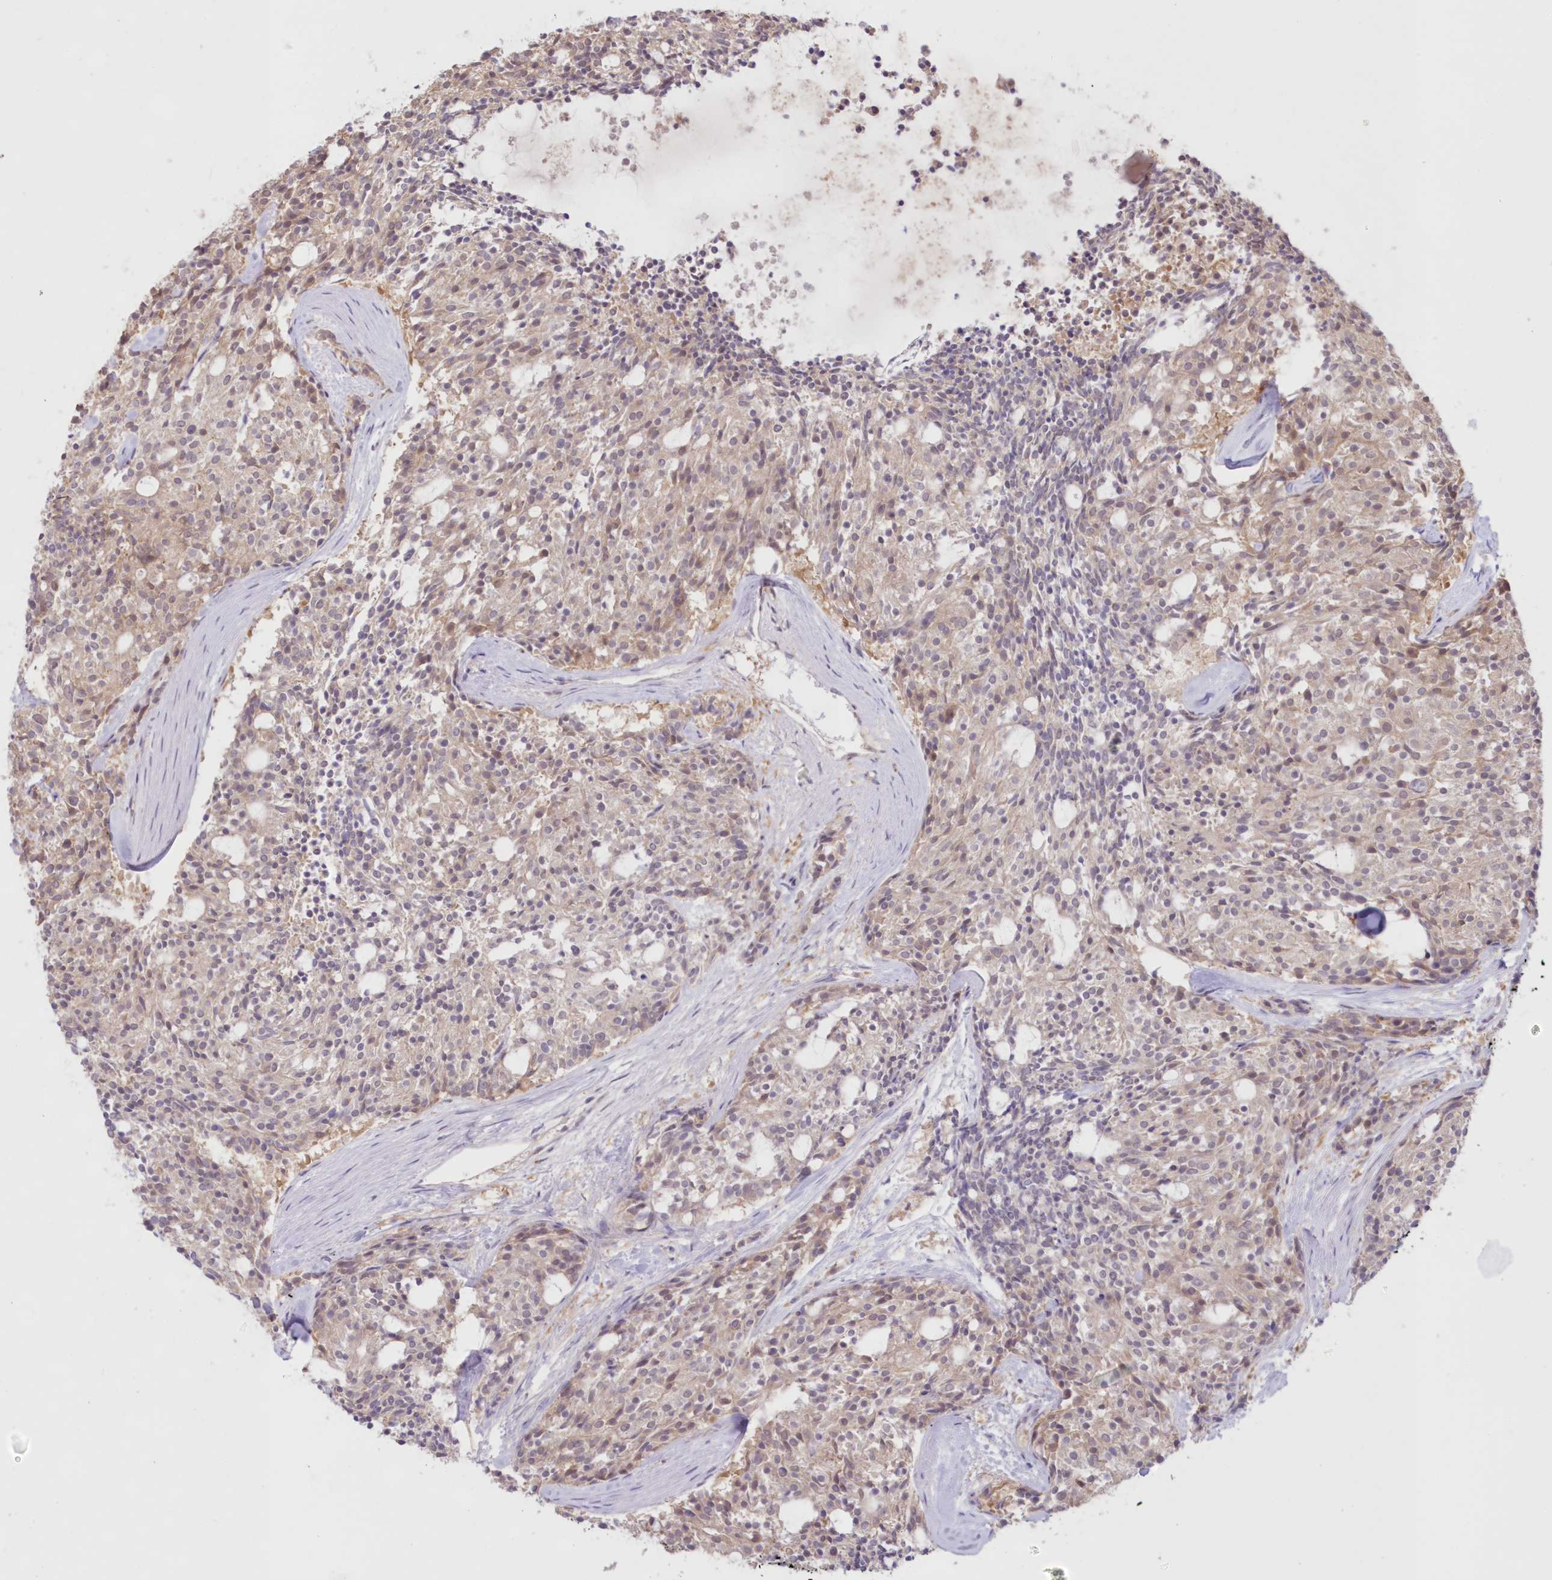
{"staining": {"intensity": "weak", "quantity": "25%-75%", "location": "cytoplasmic/membranous"}, "tissue": "carcinoid", "cell_type": "Tumor cells", "image_type": "cancer", "snomed": [{"axis": "morphology", "description": "Carcinoid, malignant, NOS"}, {"axis": "topography", "description": "Pancreas"}], "caption": "A low amount of weak cytoplasmic/membranous expression is present in about 25%-75% of tumor cells in carcinoid tissue. (brown staining indicates protein expression, while blue staining denotes nuclei).", "gene": "RNPEP", "patient": {"sex": "female", "age": 54}}